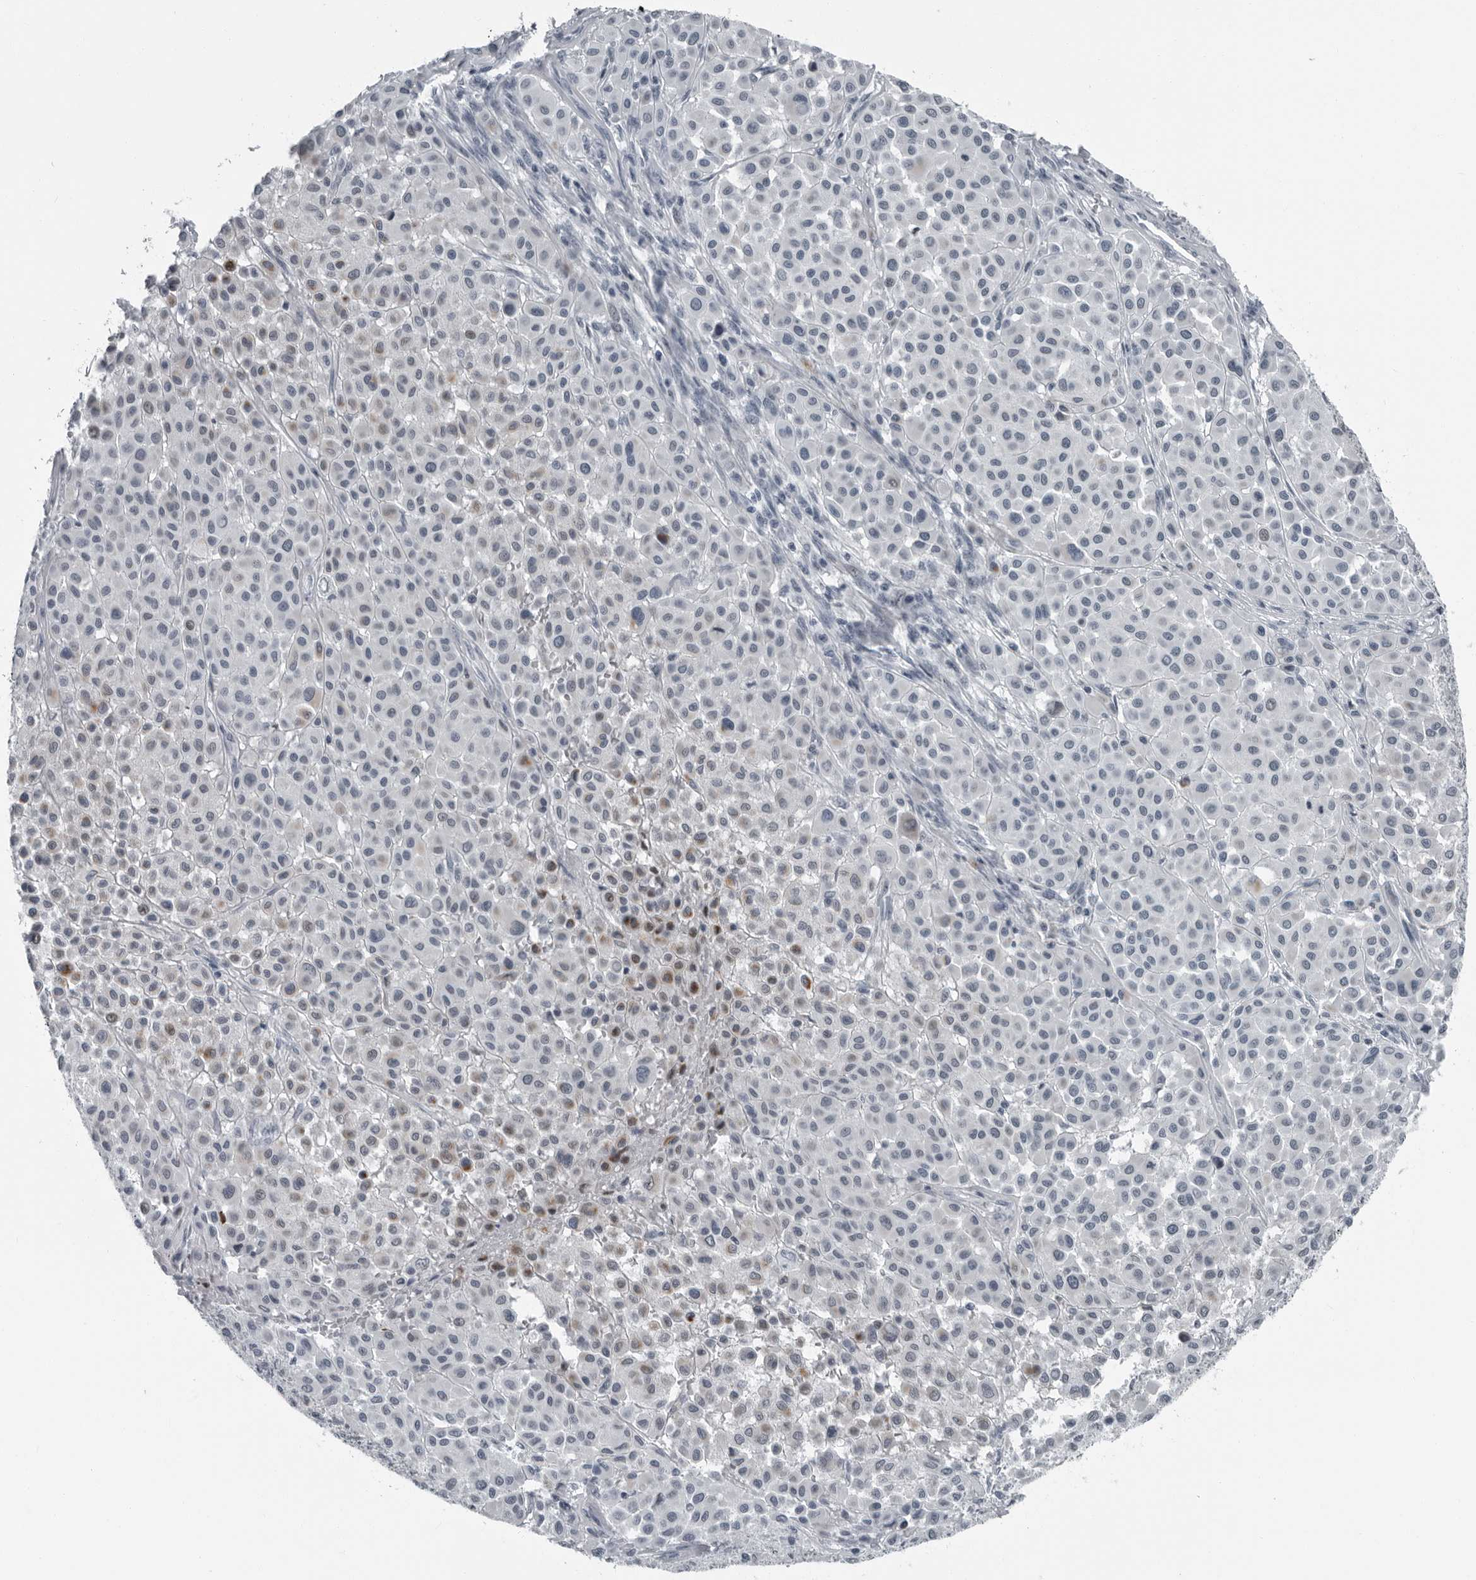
{"staining": {"intensity": "moderate", "quantity": "<25%", "location": "cytoplasmic/membranous"}, "tissue": "melanoma", "cell_type": "Tumor cells", "image_type": "cancer", "snomed": [{"axis": "morphology", "description": "Malignant melanoma, Metastatic site"}, {"axis": "topography", "description": "Soft tissue"}], "caption": "Approximately <25% of tumor cells in melanoma show moderate cytoplasmic/membranous protein staining as visualized by brown immunohistochemical staining.", "gene": "PDCD11", "patient": {"sex": "male", "age": 41}}